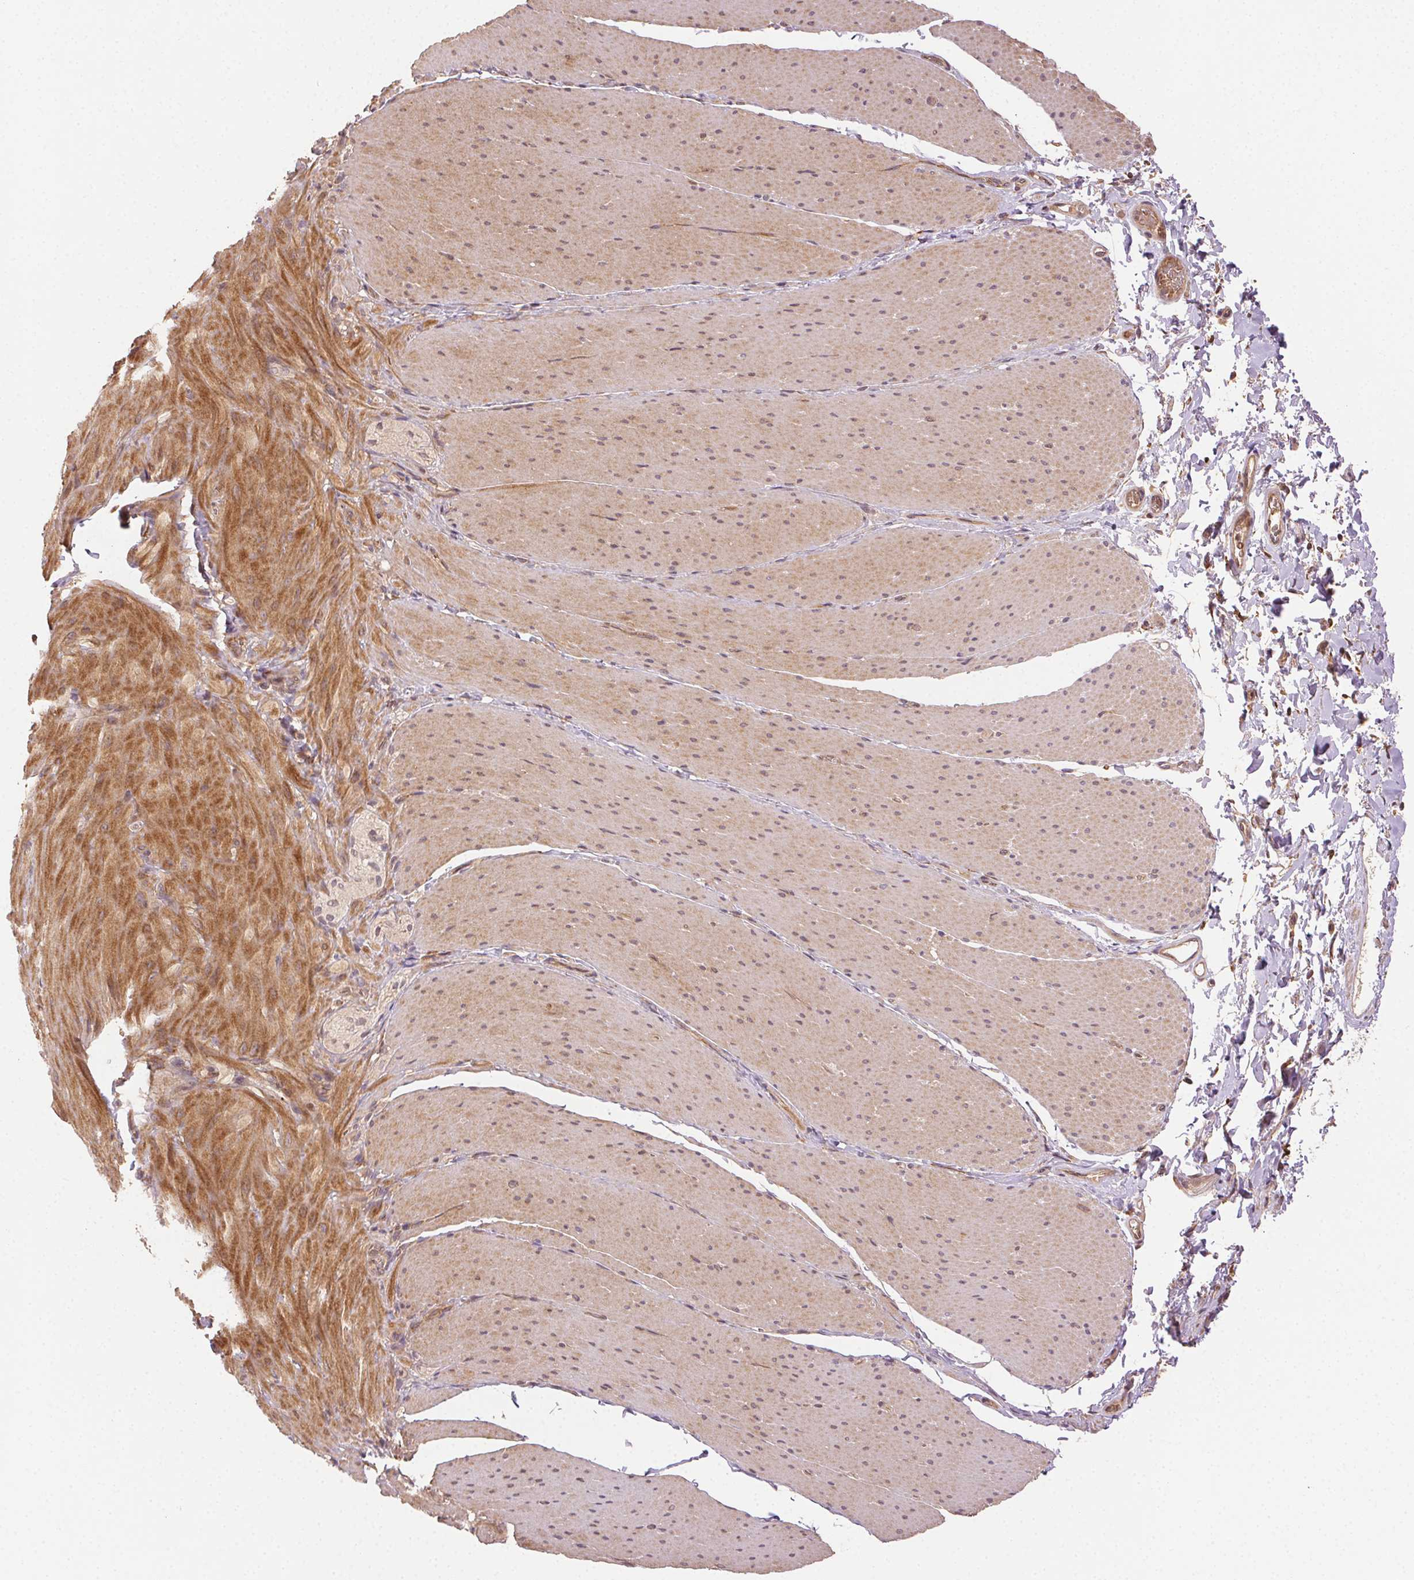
{"staining": {"intensity": "moderate", "quantity": ">75%", "location": "cytoplasmic/membranous"}, "tissue": "smooth muscle", "cell_type": "Smooth muscle cells", "image_type": "normal", "snomed": [{"axis": "morphology", "description": "Normal tissue, NOS"}, {"axis": "topography", "description": "Smooth muscle"}, {"axis": "topography", "description": "Colon"}], "caption": "Smooth muscle cells display moderate cytoplasmic/membranous expression in about >75% of cells in unremarkable smooth muscle. The staining is performed using DAB brown chromogen to label protein expression. The nuclei are counter-stained blue using hematoxylin.", "gene": "KLHL15", "patient": {"sex": "male", "age": 73}}